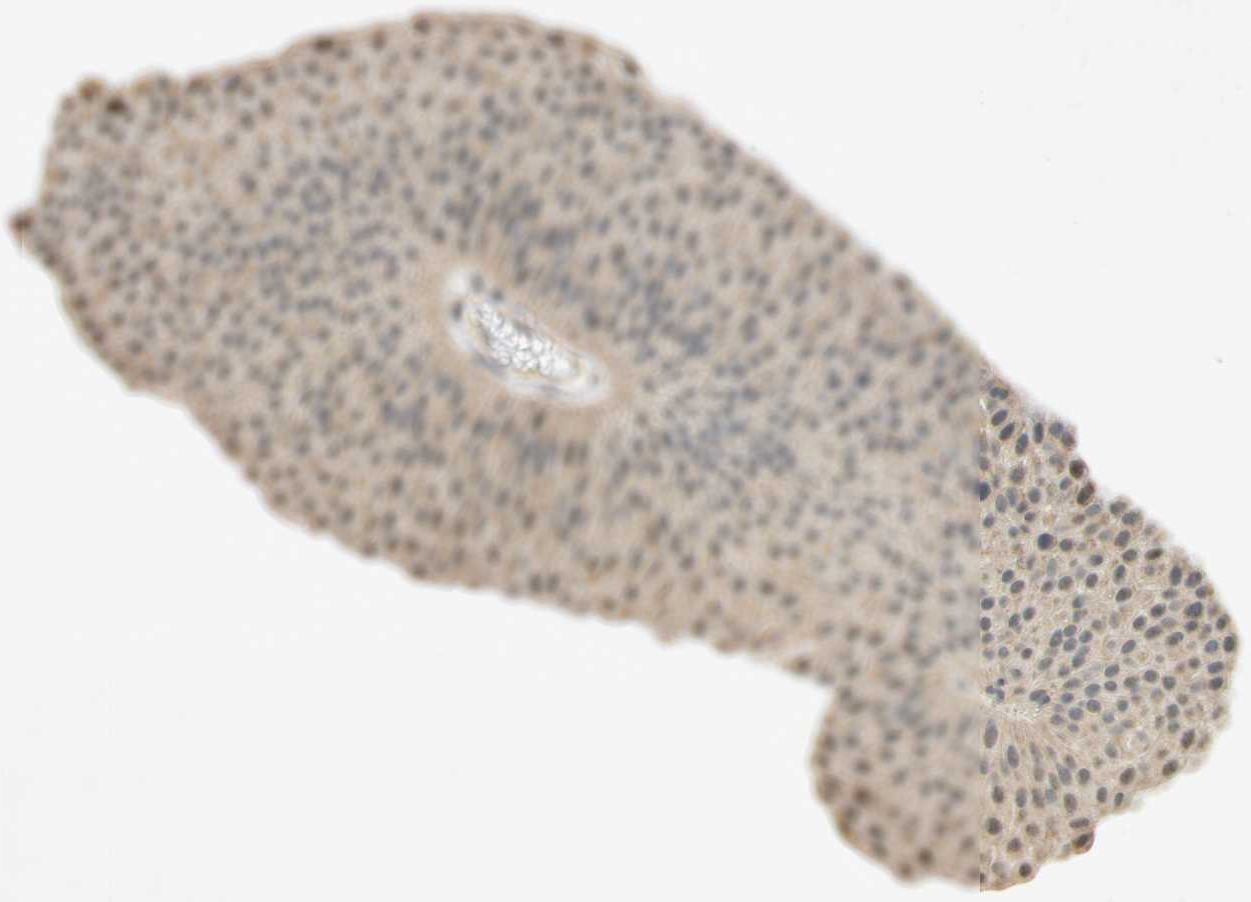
{"staining": {"intensity": "weak", "quantity": ">75%", "location": "cytoplasmic/membranous"}, "tissue": "urothelial cancer", "cell_type": "Tumor cells", "image_type": "cancer", "snomed": [{"axis": "morphology", "description": "Urothelial carcinoma, Low grade"}, {"axis": "topography", "description": "Urinary bladder"}], "caption": "DAB immunohistochemical staining of urothelial cancer reveals weak cytoplasmic/membranous protein staining in about >75% of tumor cells.", "gene": "GATA1", "patient": {"sex": "female", "age": 60}}